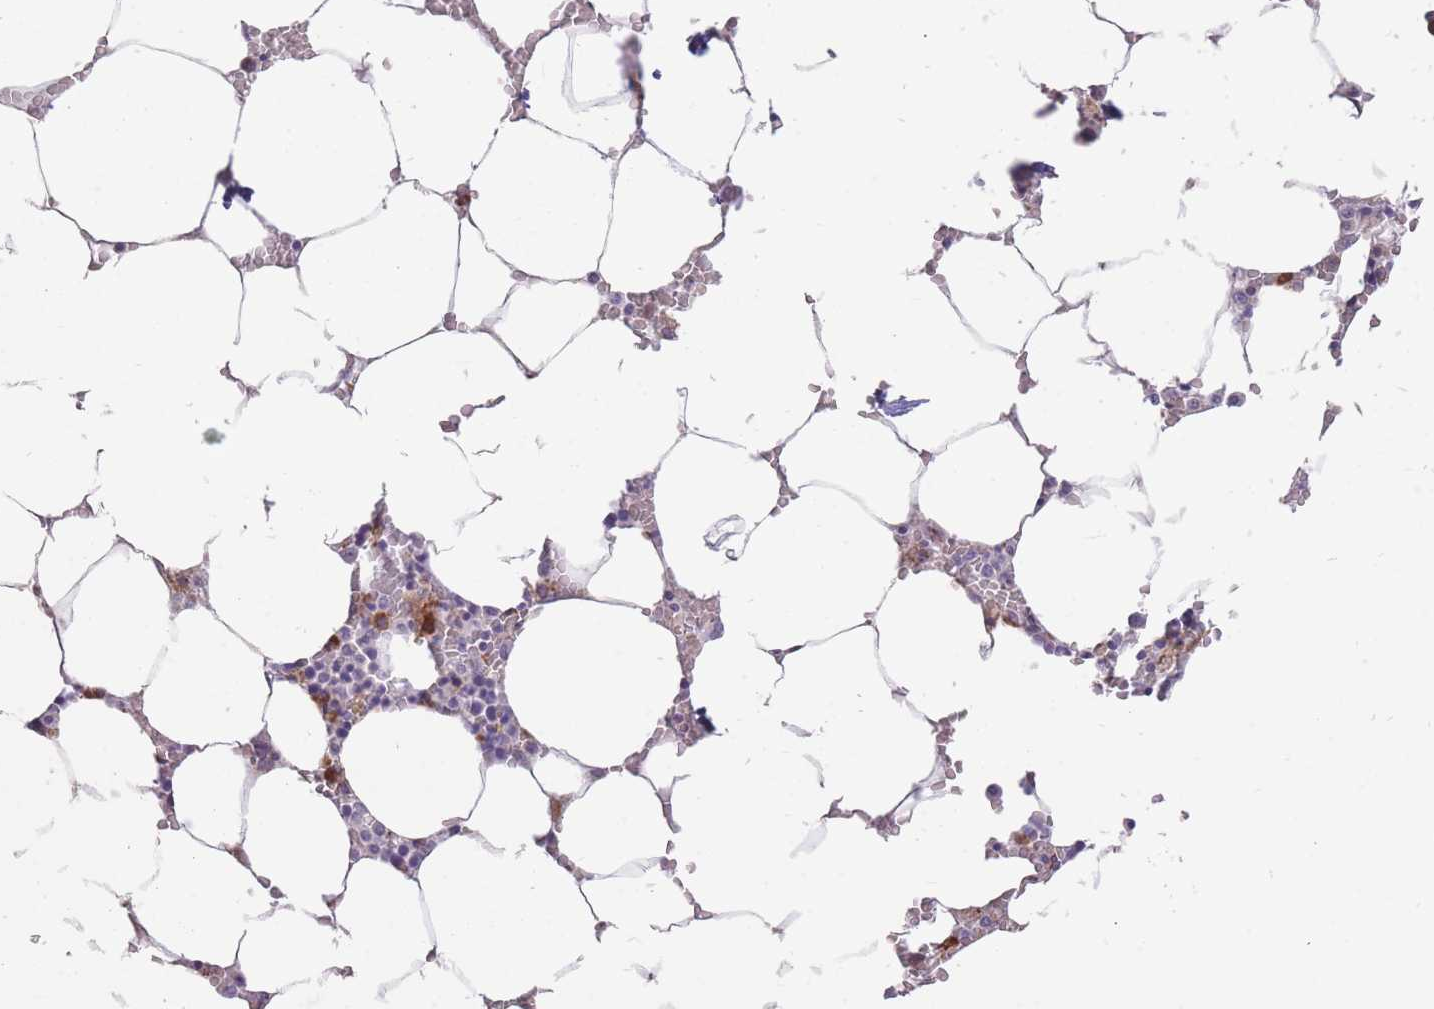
{"staining": {"intensity": "strong", "quantity": "<25%", "location": "cytoplasmic/membranous"}, "tissue": "bone marrow", "cell_type": "Hematopoietic cells", "image_type": "normal", "snomed": [{"axis": "morphology", "description": "Normal tissue, NOS"}, {"axis": "topography", "description": "Bone marrow"}], "caption": "High-magnification brightfield microscopy of benign bone marrow stained with DAB (brown) and counterstained with hematoxylin (blue). hematopoietic cells exhibit strong cytoplasmic/membranous positivity is present in about<25% of cells.", "gene": "TRAPPC5", "patient": {"sex": "male", "age": 70}}